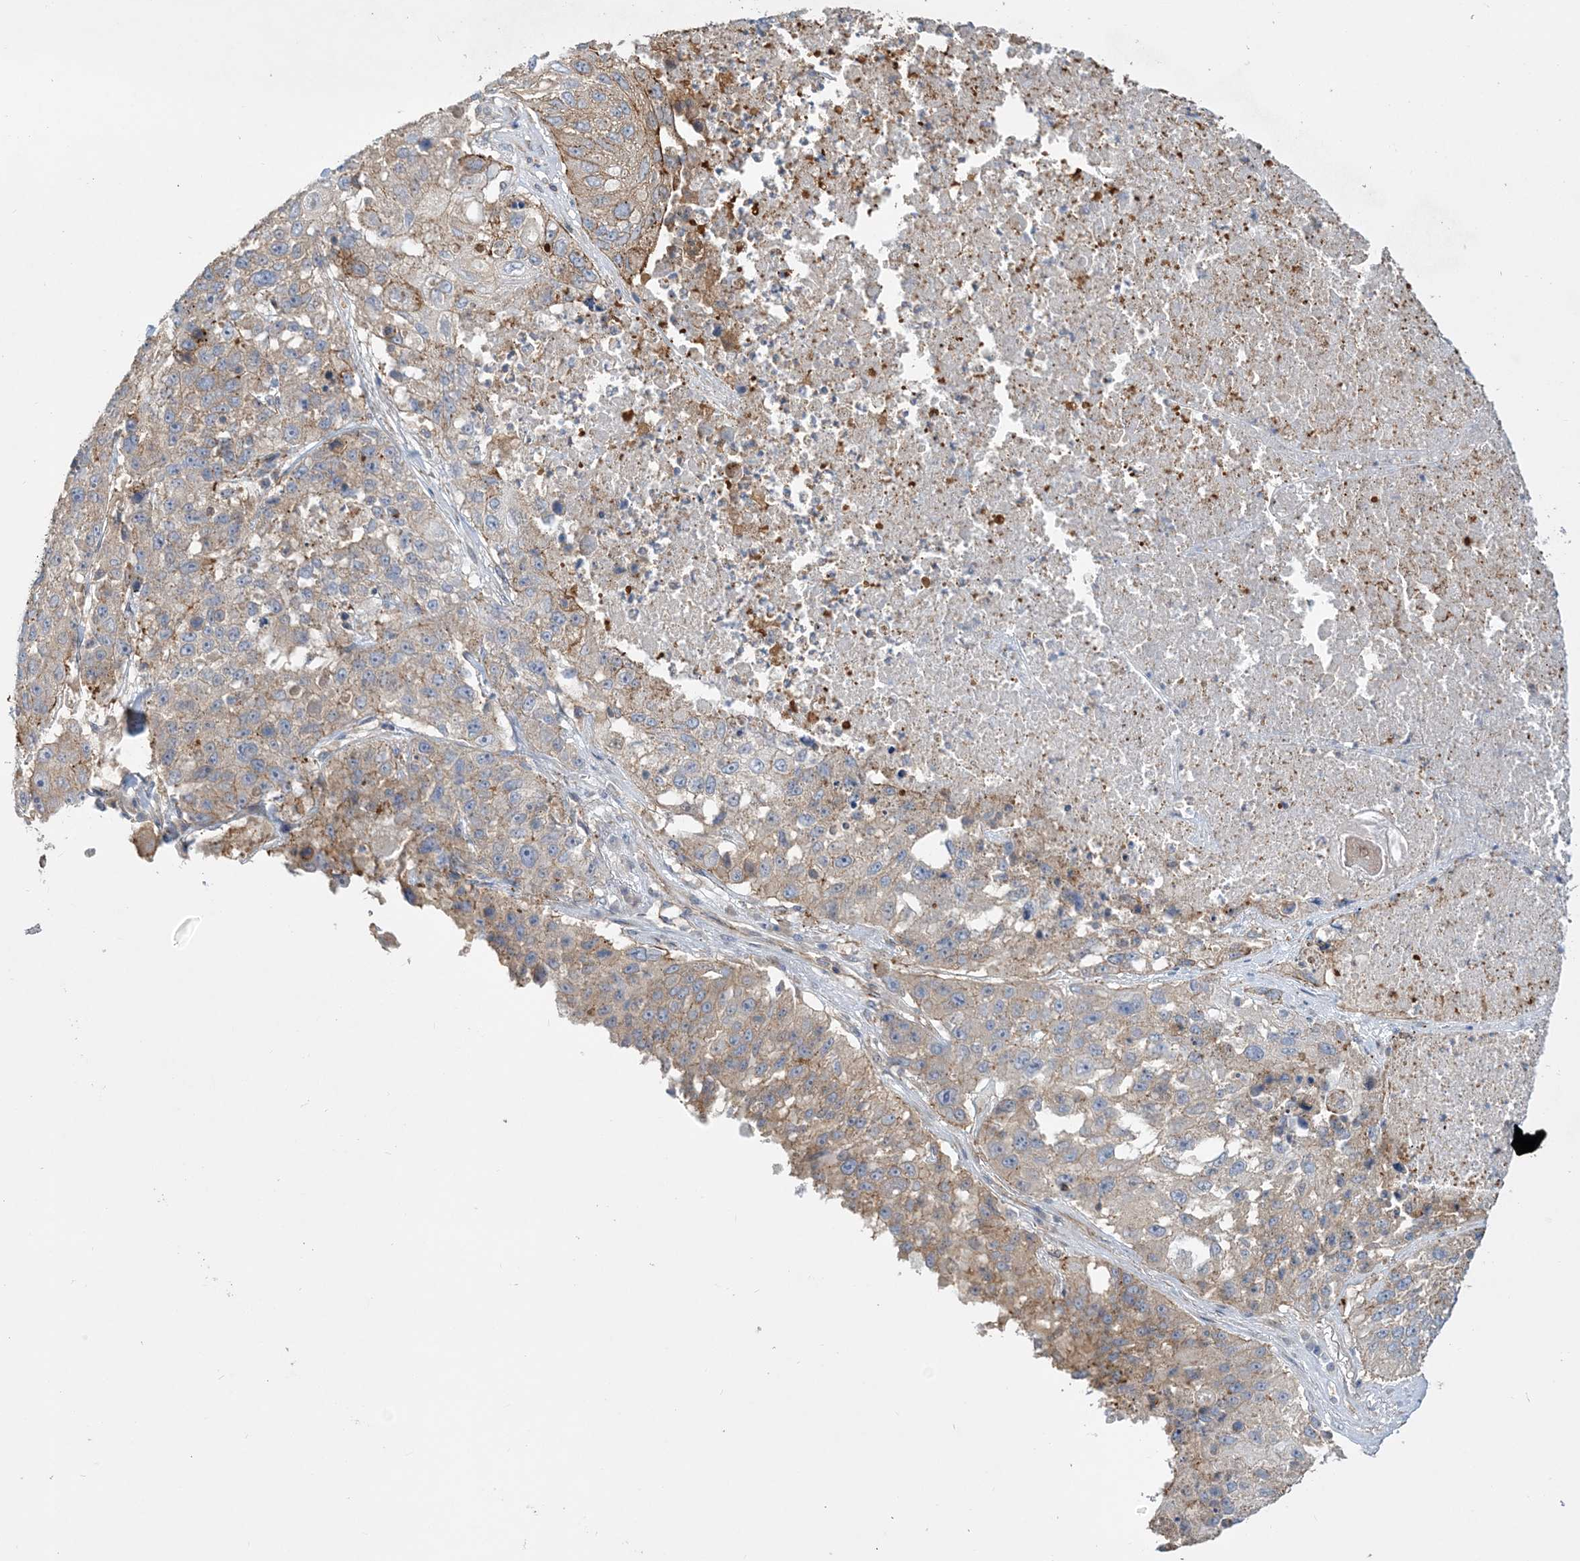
{"staining": {"intensity": "weak", "quantity": ">75%", "location": "cytoplasmic/membranous"}, "tissue": "lung cancer", "cell_type": "Tumor cells", "image_type": "cancer", "snomed": [{"axis": "morphology", "description": "Squamous cell carcinoma, NOS"}, {"axis": "topography", "description": "Lung"}], "caption": "Immunohistochemistry (DAB (3,3'-diaminobenzidine)) staining of human squamous cell carcinoma (lung) reveals weak cytoplasmic/membranous protein expression in about >75% of tumor cells.", "gene": "PIGC", "patient": {"sex": "male", "age": 61}}